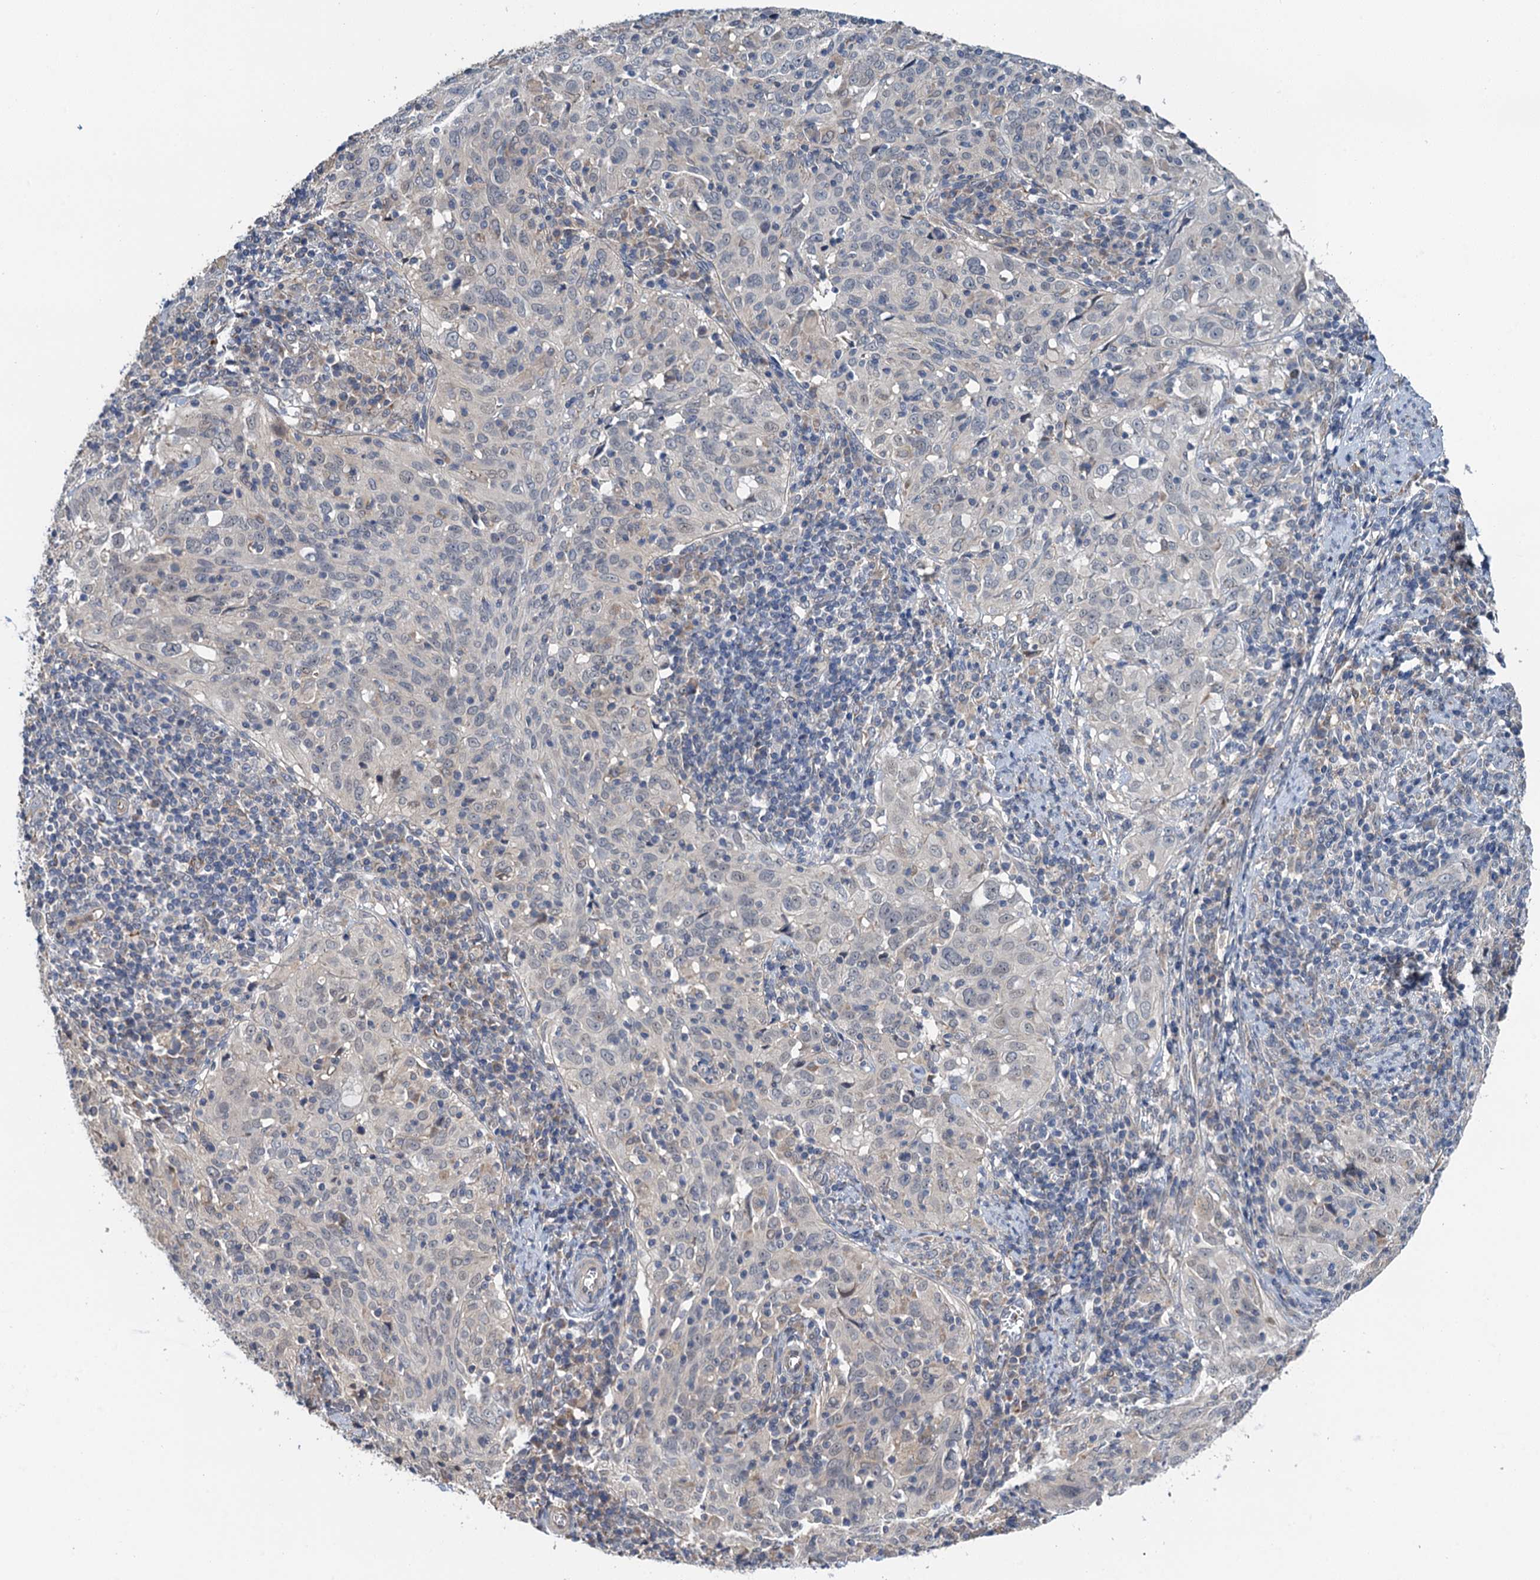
{"staining": {"intensity": "negative", "quantity": "none", "location": "none"}, "tissue": "cervical cancer", "cell_type": "Tumor cells", "image_type": "cancer", "snomed": [{"axis": "morphology", "description": "Normal tissue, NOS"}, {"axis": "morphology", "description": "Squamous cell carcinoma, NOS"}, {"axis": "topography", "description": "Cervix"}], "caption": "Cervical cancer was stained to show a protein in brown. There is no significant staining in tumor cells.", "gene": "ZNF606", "patient": {"sex": "female", "age": 31}}